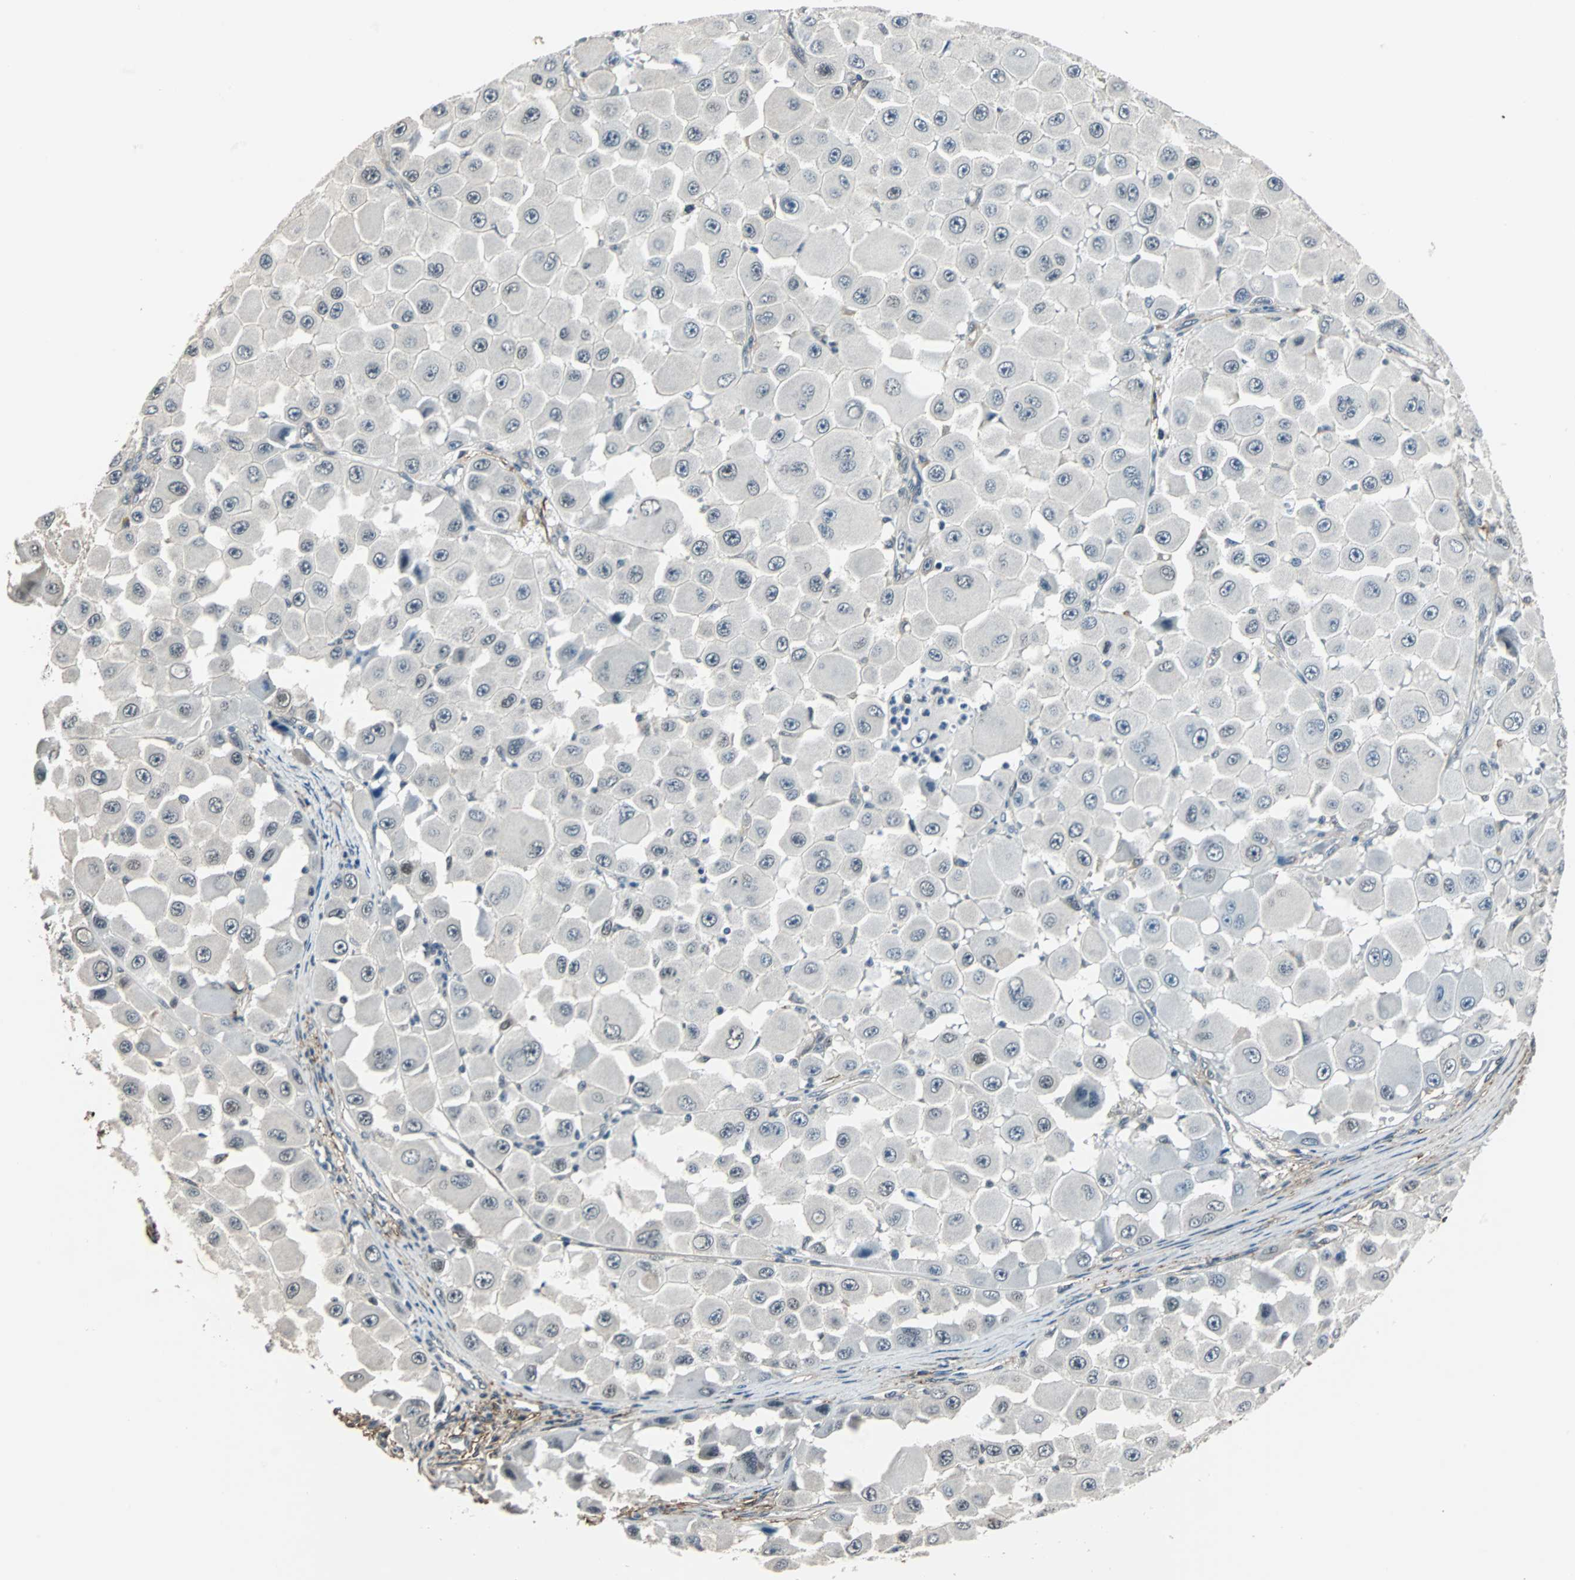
{"staining": {"intensity": "negative", "quantity": "none", "location": "none"}, "tissue": "melanoma", "cell_type": "Tumor cells", "image_type": "cancer", "snomed": [{"axis": "morphology", "description": "Malignant melanoma, NOS"}, {"axis": "topography", "description": "Skin"}], "caption": "Photomicrograph shows no protein positivity in tumor cells of melanoma tissue.", "gene": "MKX", "patient": {"sex": "female", "age": 81}}